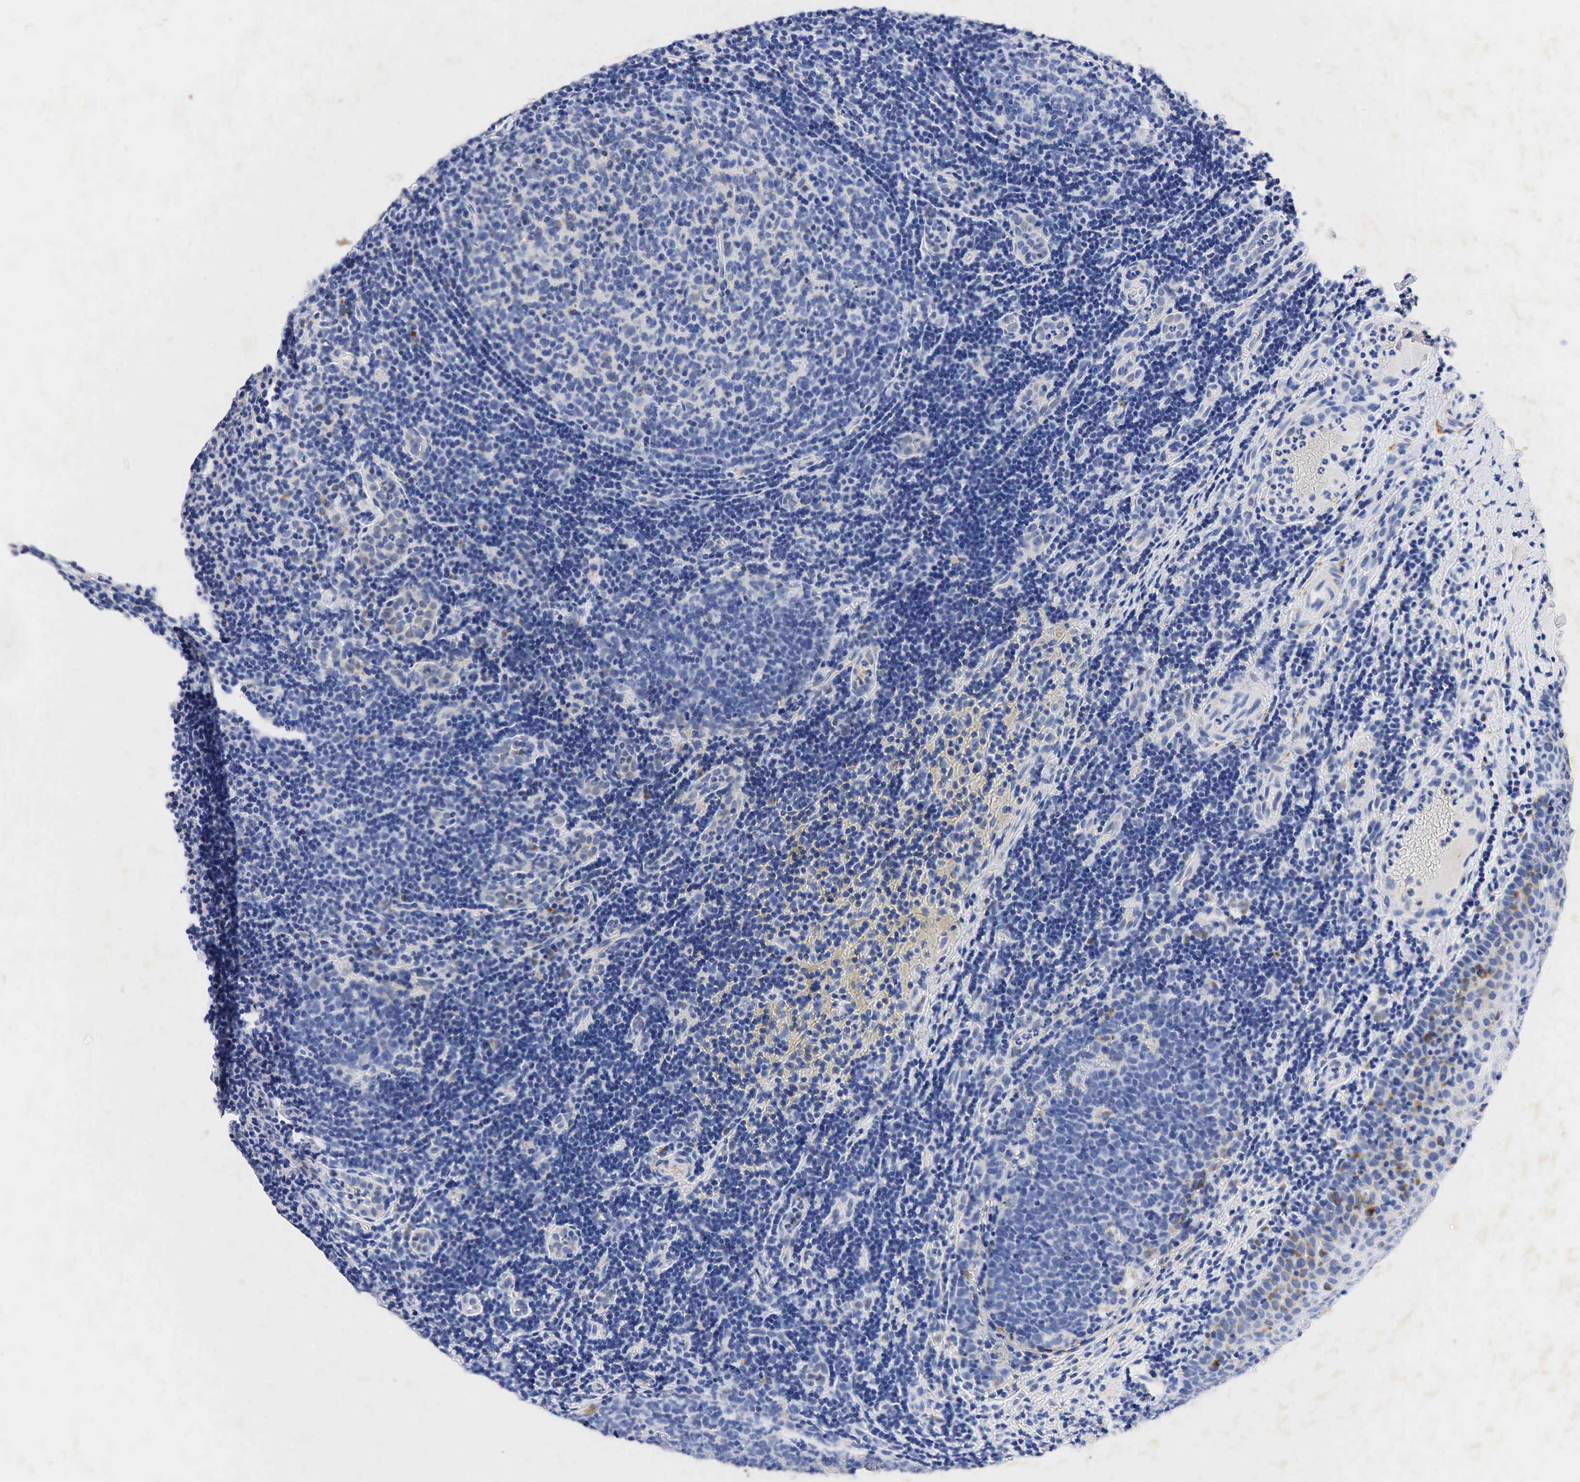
{"staining": {"intensity": "negative", "quantity": "none", "location": "none"}, "tissue": "tonsil", "cell_type": "Germinal center cells", "image_type": "normal", "snomed": [{"axis": "morphology", "description": "Normal tissue, NOS"}, {"axis": "topography", "description": "Tonsil"}], "caption": "There is no significant staining in germinal center cells of tonsil. (DAB (3,3'-diaminobenzidine) immunohistochemistry, high magnification).", "gene": "SYP", "patient": {"sex": "female", "age": 3}}